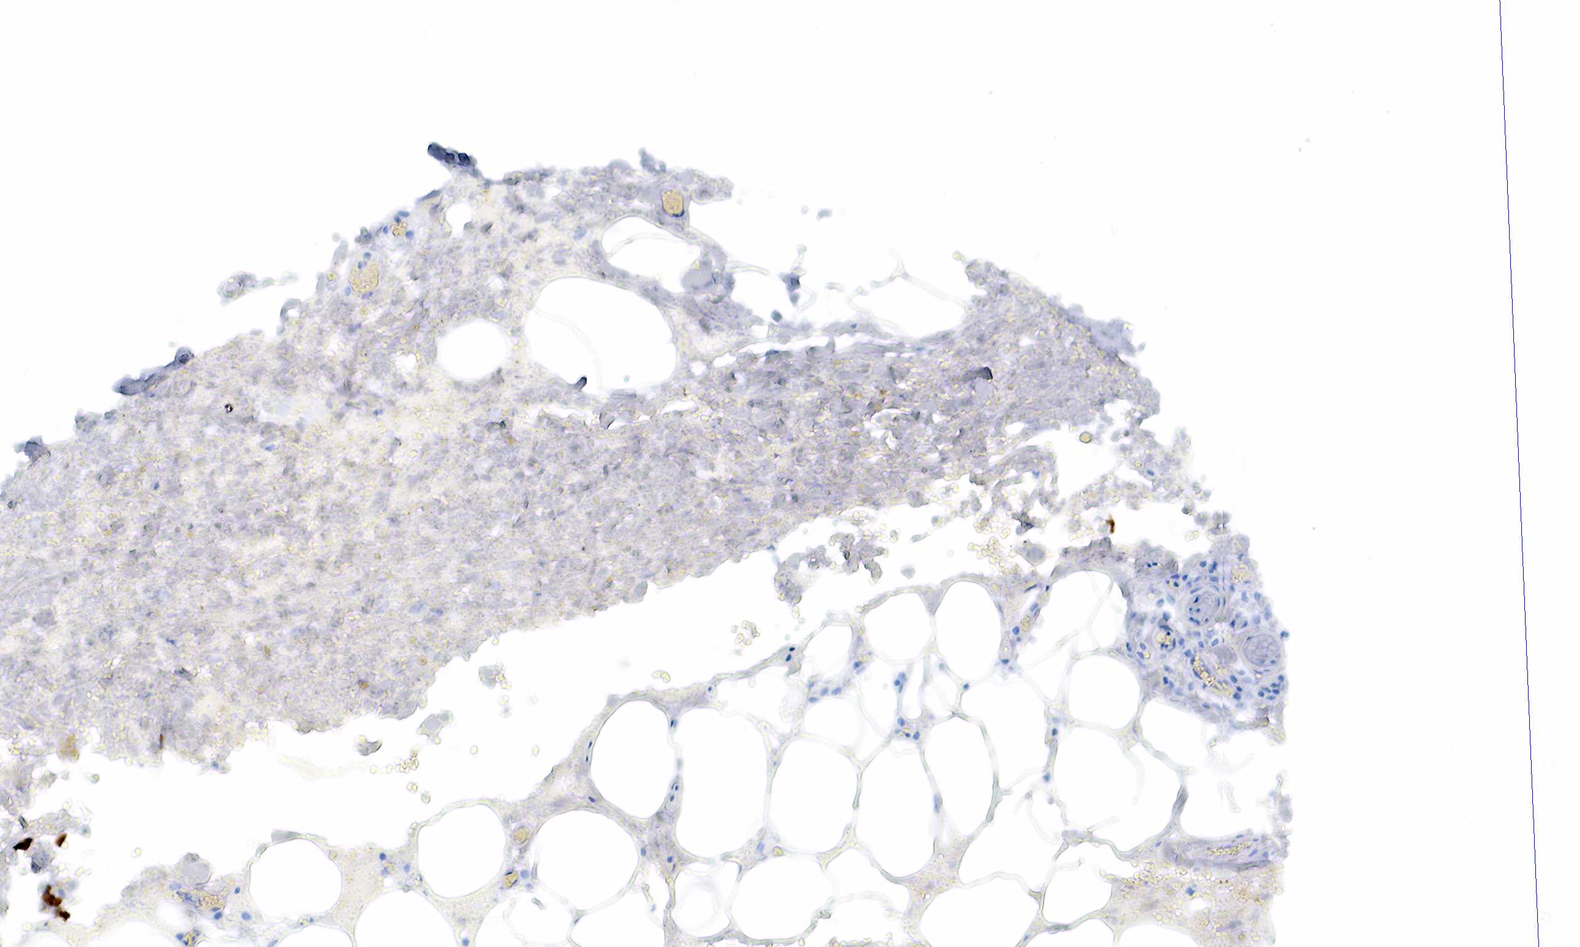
{"staining": {"intensity": "negative", "quantity": "none", "location": "none"}, "tissue": "smooth muscle", "cell_type": "Smooth muscle cells", "image_type": "normal", "snomed": [{"axis": "morphology", "description": "Normal tissue, NOS"}, {"axis": "topography", "description": "Uterus"}], "caption": "Human smooth muscle stained for a protein using immunohistochemistry (IHC) demonstrates no positivity in smooth muscle cells.", "gene": "KRT19", "patient": {"sex": "female", "age": 56}}